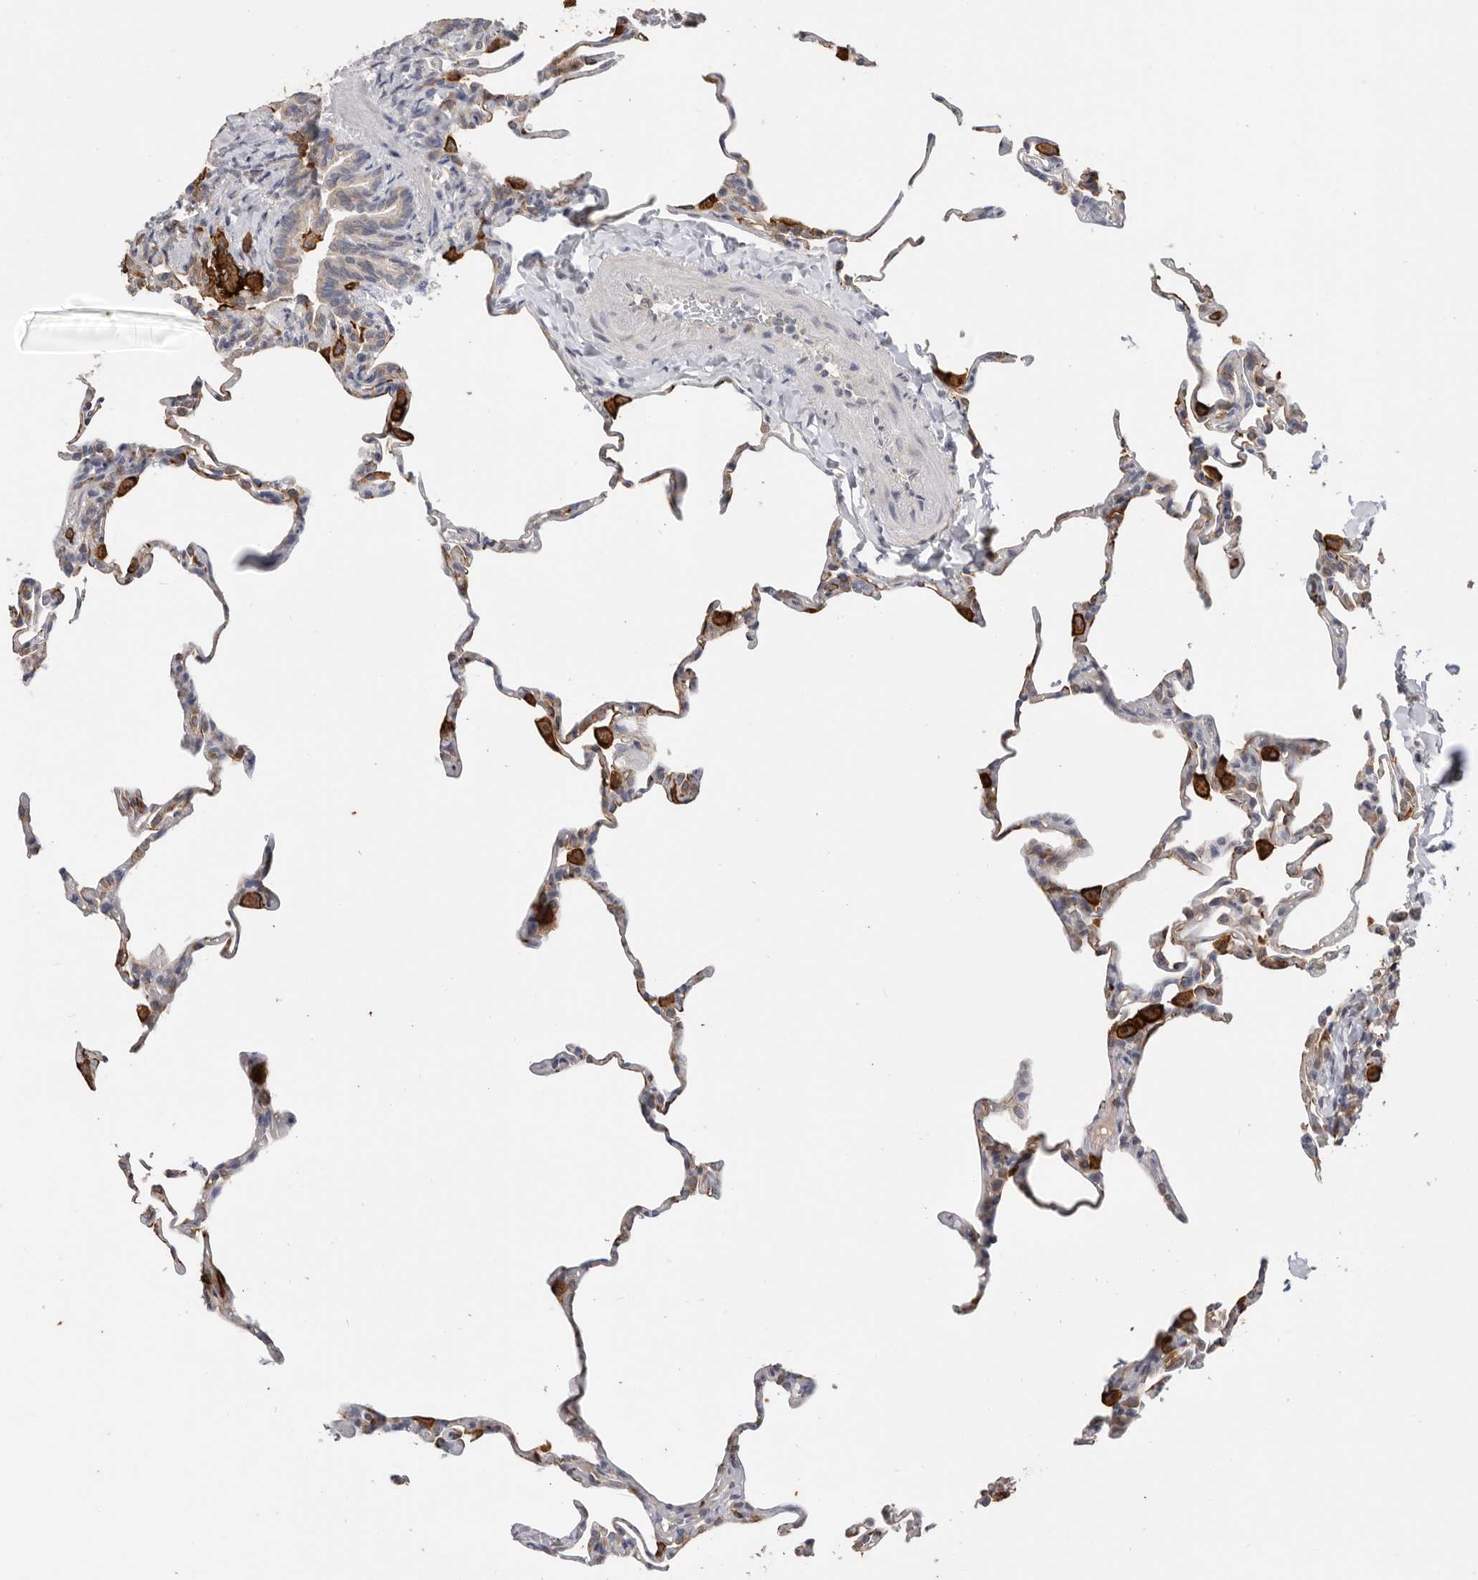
{"staining": {"intensity": "negative", "quantity": "none", "location": "none"}, "tissue": "lung", "cell_type": "Alveolar cells", "image_type": "normal", "snomed": [{"axis": "morphology", "description": "Normal tissue, NOS"}, {"axis": "topography", "description": "Lung"}], "caption": "The micrograph exhibits no staining of alveolar cells in normal lung.", "gene": "TFRC", "patient": {"sex": "male", "age": 20}}